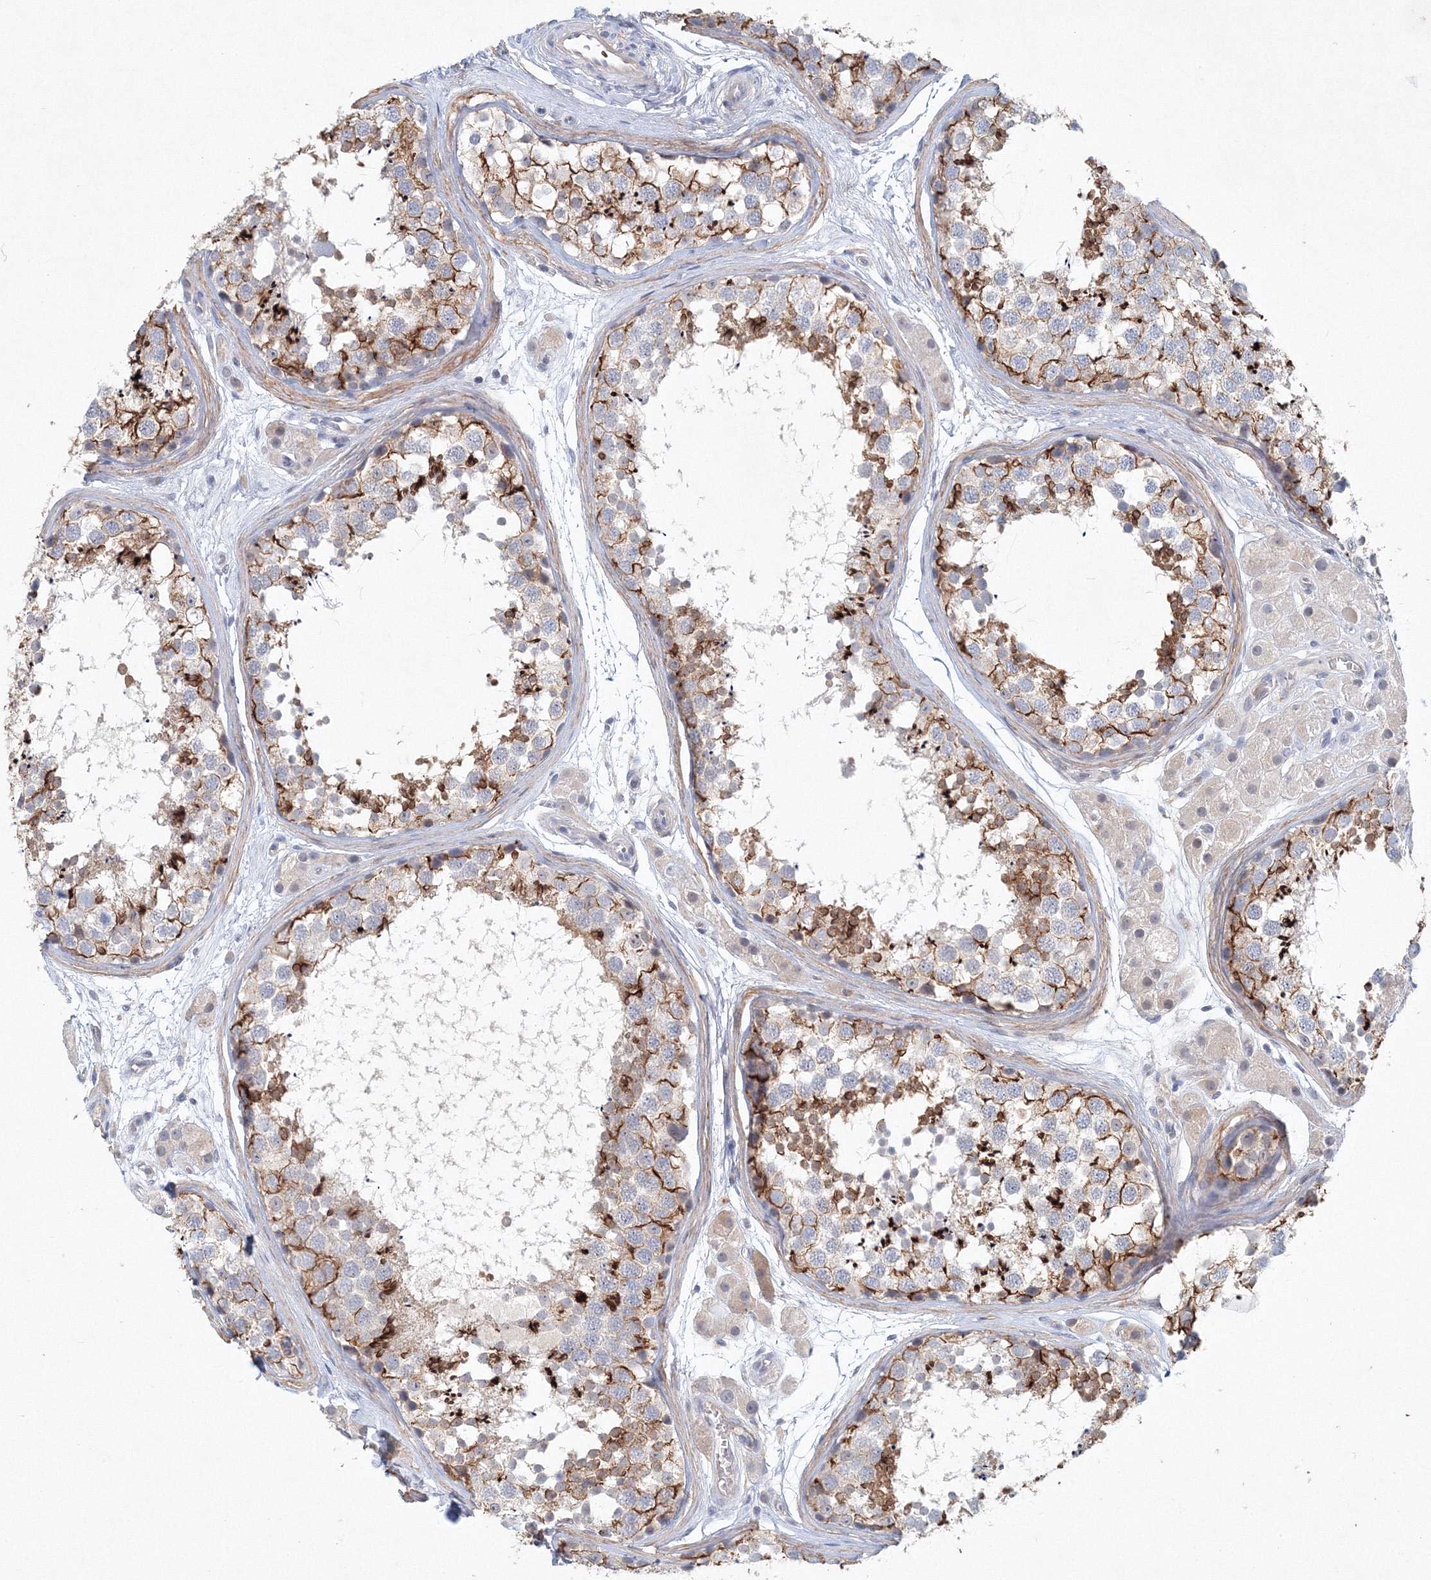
{"staining": {"intensity": "moderate", "quantity": "25%-75%", "location": "cytoplasmic/membranous"}, "tissue": "testis", "cell_type": "Cells in seminiferous ducts", "image_type": "normal", "snomed": [{"axis": "morphology", "description": "Normal tissue, NOS"}, {"axis": "topography", "description": "Testis"}], "caption": "Immunohistochemistry (IHC) of normal human testis exhibits medium levels of moderate cytoplasmic/membranous expression in approximately 25%-75% of cells in seminiferous ducts.", "gene": "SH3BP5", "patient": {"sex": "male", "age": 56}}